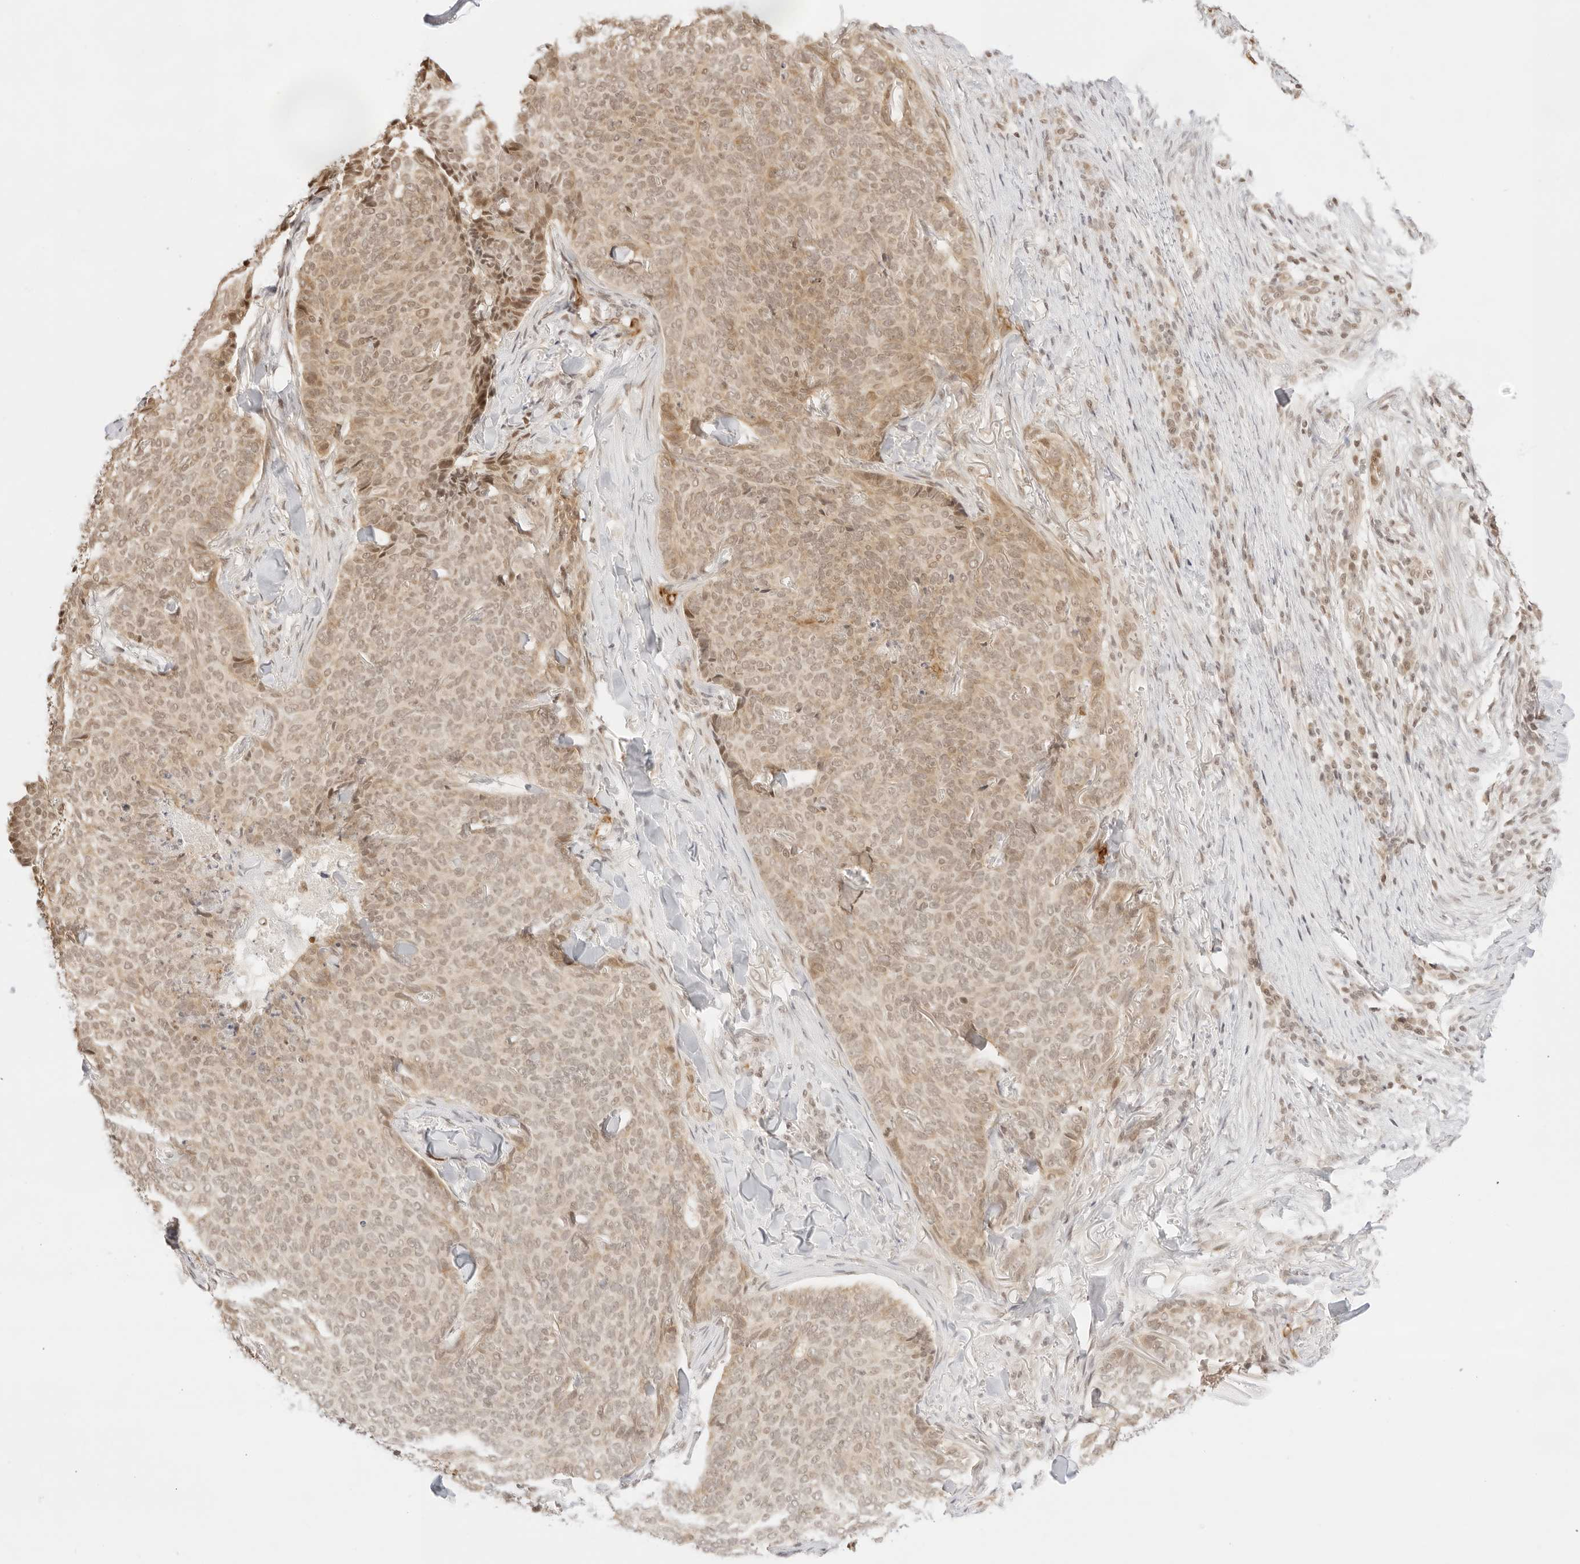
{"staining": {"intensity": "moderate", "quantity": ">75%", "location": "cytoplasmic/membranous,nuclear"}, "tissue": "skin cancer", "cell_type": "Tumor cells", "image_type": "cancer", "snomed": [{"axis": "morphology", "description": "Normal tissue, NOS"}, {"axis": "morphology", "description": "Basal cell carcinoma"}, {"axis": "topography", "description": "Skin"}], "caption": "Protein staining reveals moderate cytoplasmic/membranous and nuclear staining in about >75% of tumor cells in skin cancer.", "gene": "GNAS", "patient": {"sex": "male", "age": 50}}